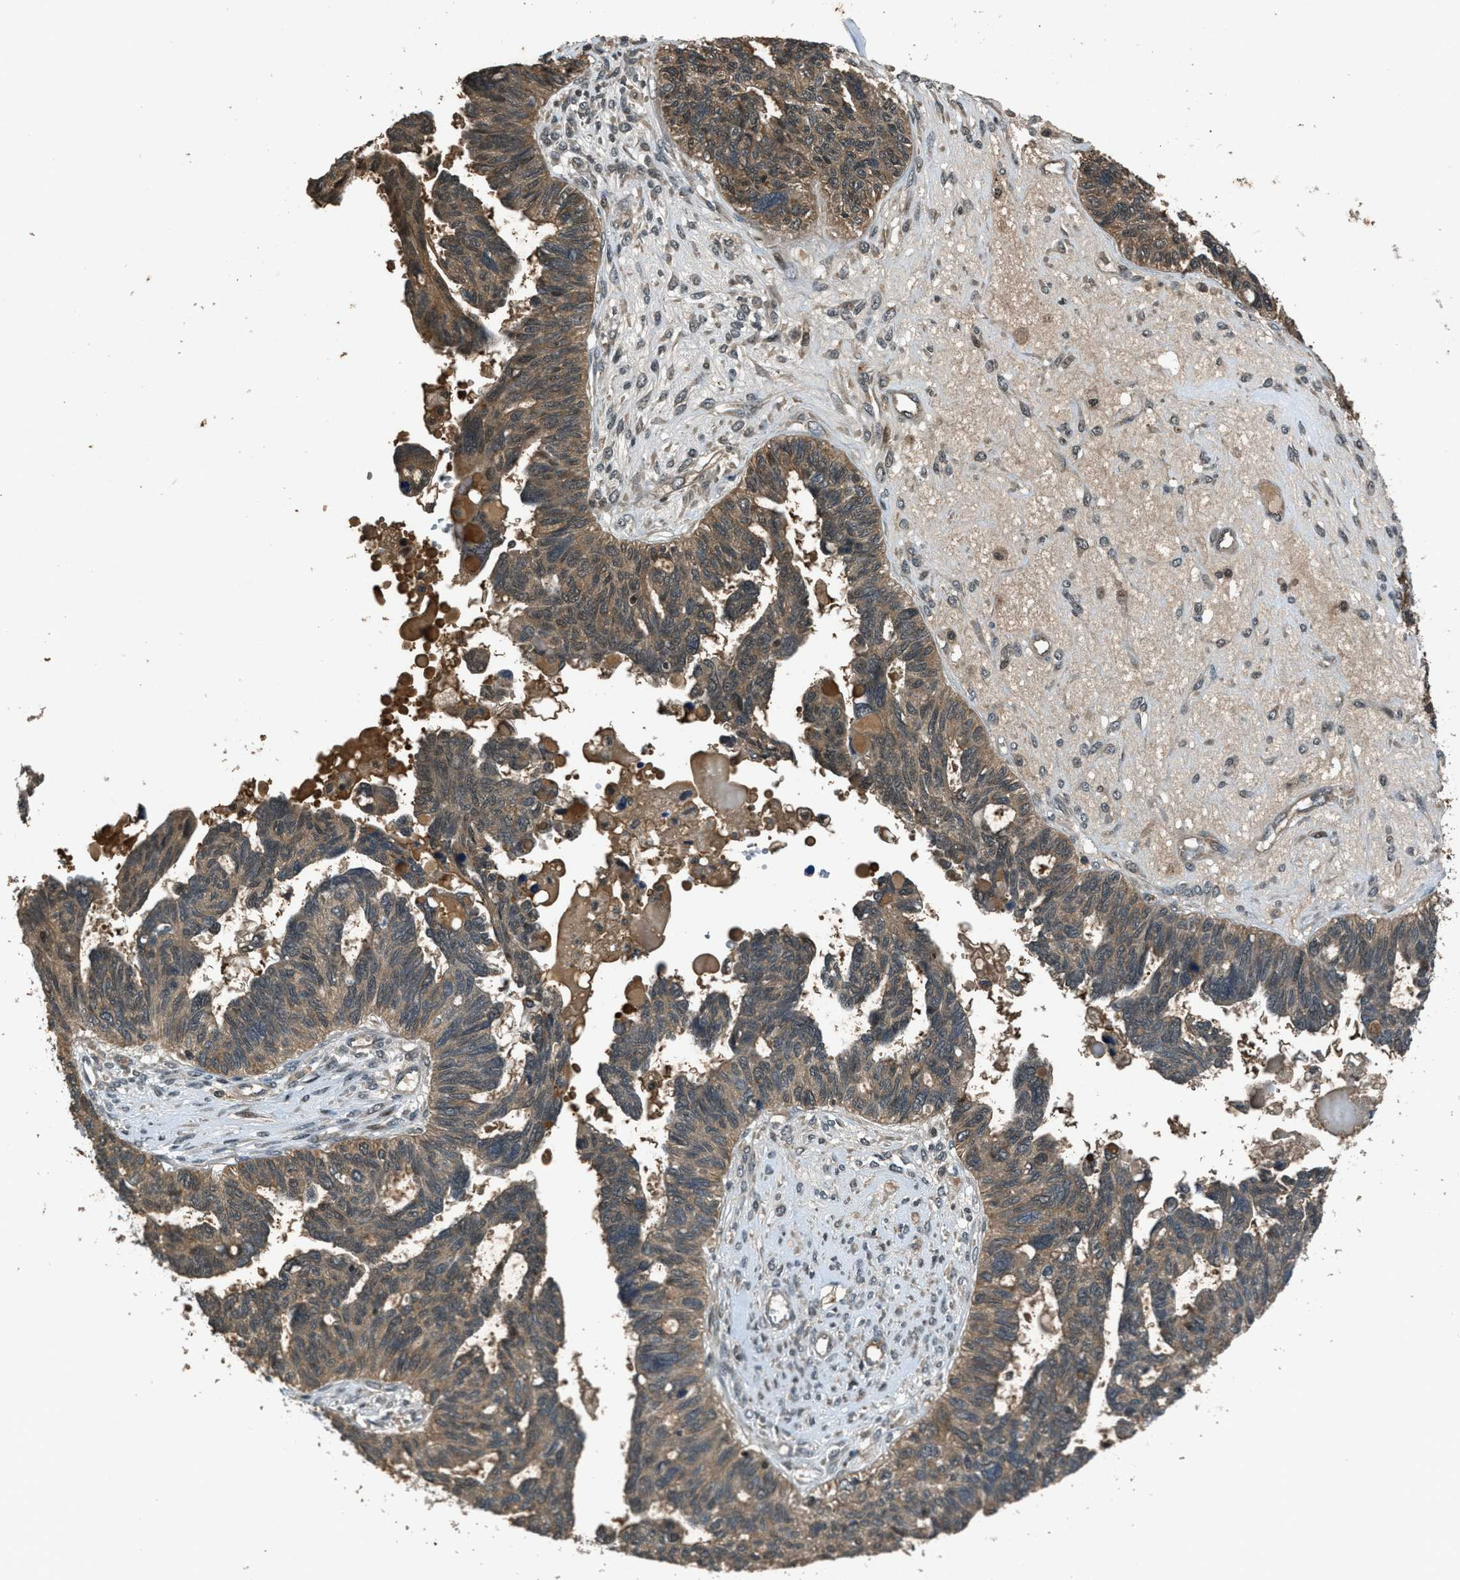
{"staining": {"intensity": "moderate", "quantity": ">75%", "location": "cytoplasmic/membranous"}, "tissue": "ovarian cancer", "cell_type": "Tumor cells", "image_type": "cancer", "snomed": [{"axis": "morphology", "description": "Cystadenocarcinoma, serous, NOS"}, {"axis": "topography", "description": "Ovary"}], "caption": "Ovarian serous cystadenocarcinoma tissue displays moderate cytoplasmic/membranous positivity in about >75% of tumor cells, visualized by immunohistochemistry.", "gene": "DUSP6", "patient": {"sex": "female", "age": 79}}